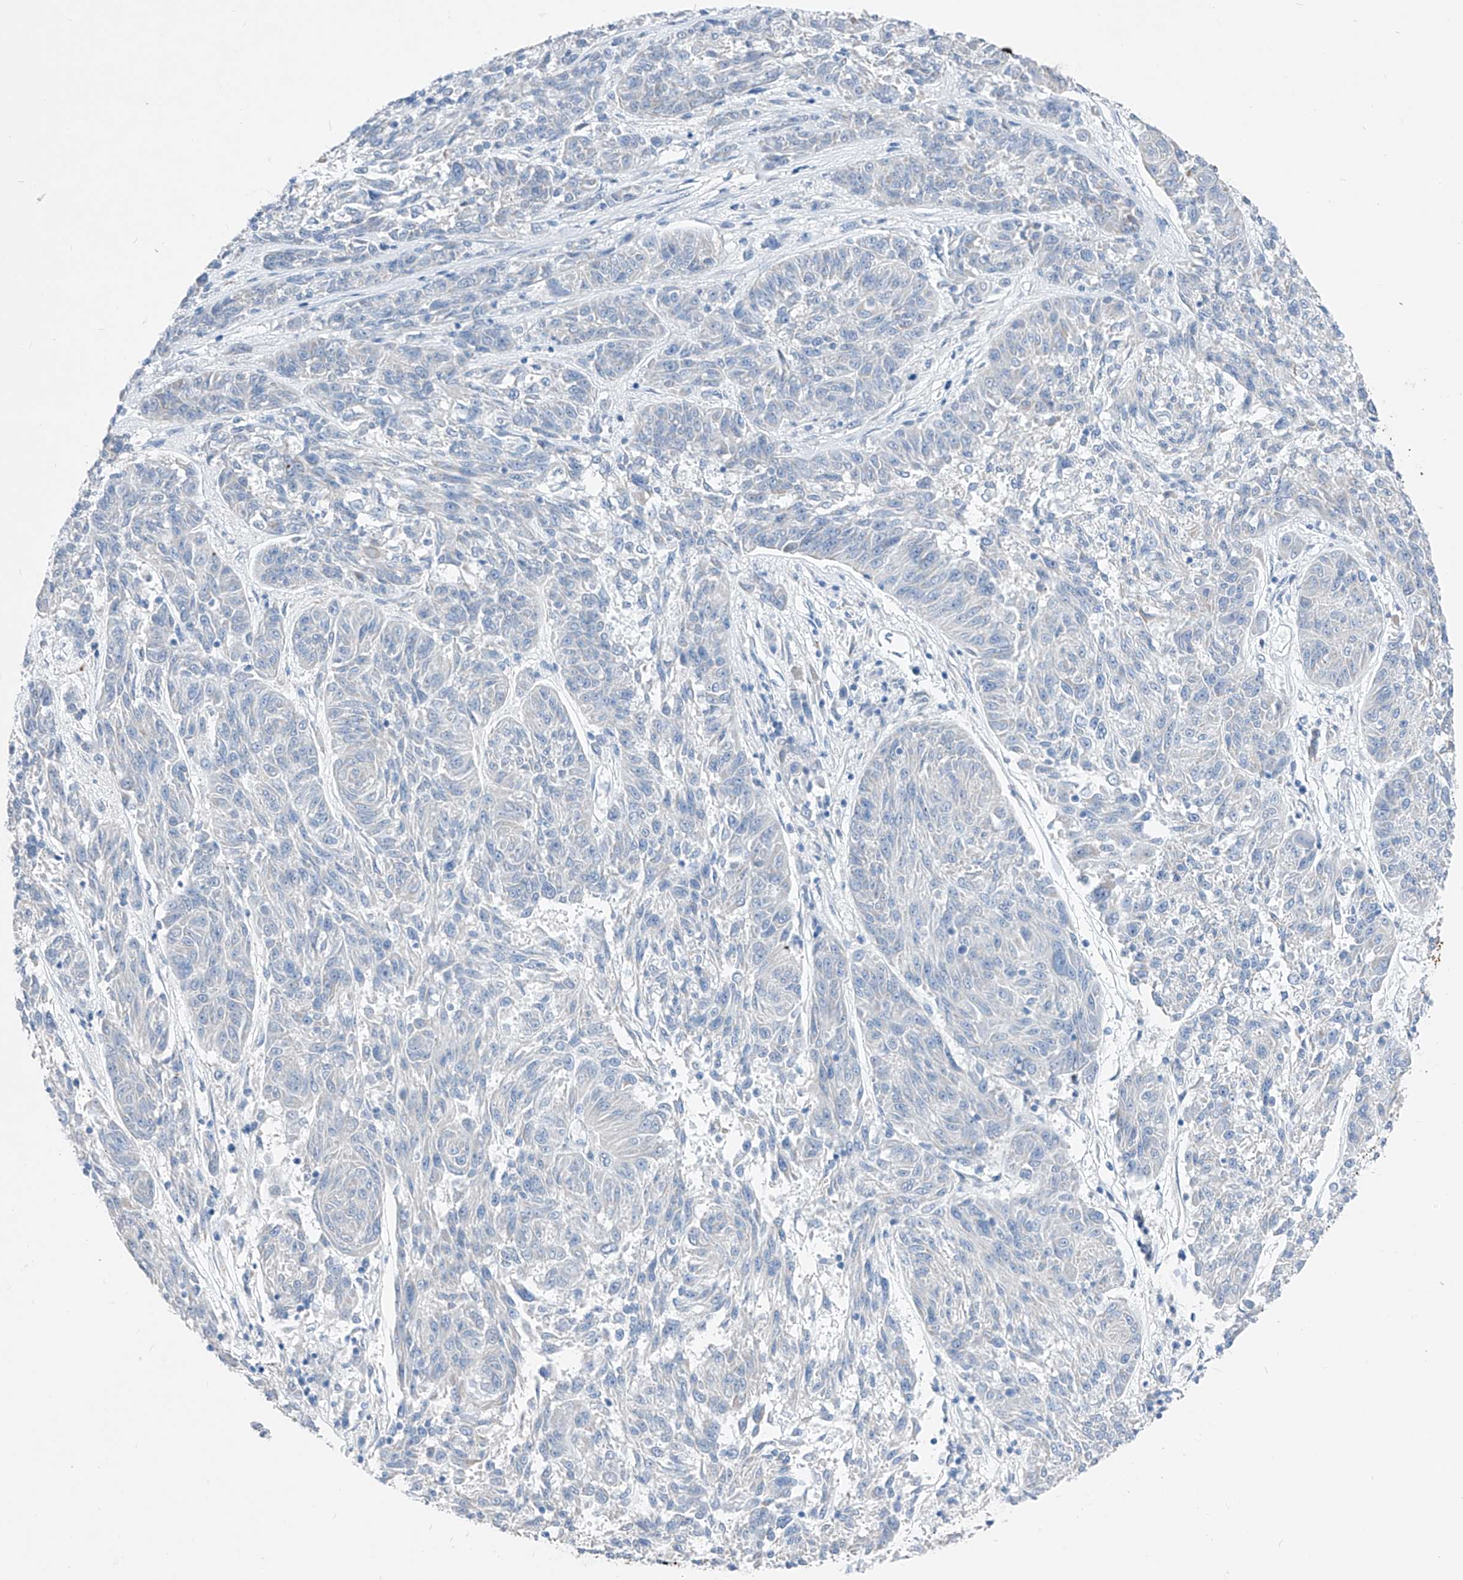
{"staining": {"intensity": "negative", "quantity": "none", "location": "none"}, "tissue": "melanoma", "cell_type": "Tumor cells", "image_type": "cancer", "snomed": [{"axis": "morphology", "description": "Malignant melanoma, NOS"}, {"axis": "topography", "description": "Skin"}], "caption": "This is a histopathology image of immunohistochemistry staining of malignant melanoma, which shows no expression in tumor cells.", "gene": "FRS3", "patient": {"sex": "male", "age": 53}}